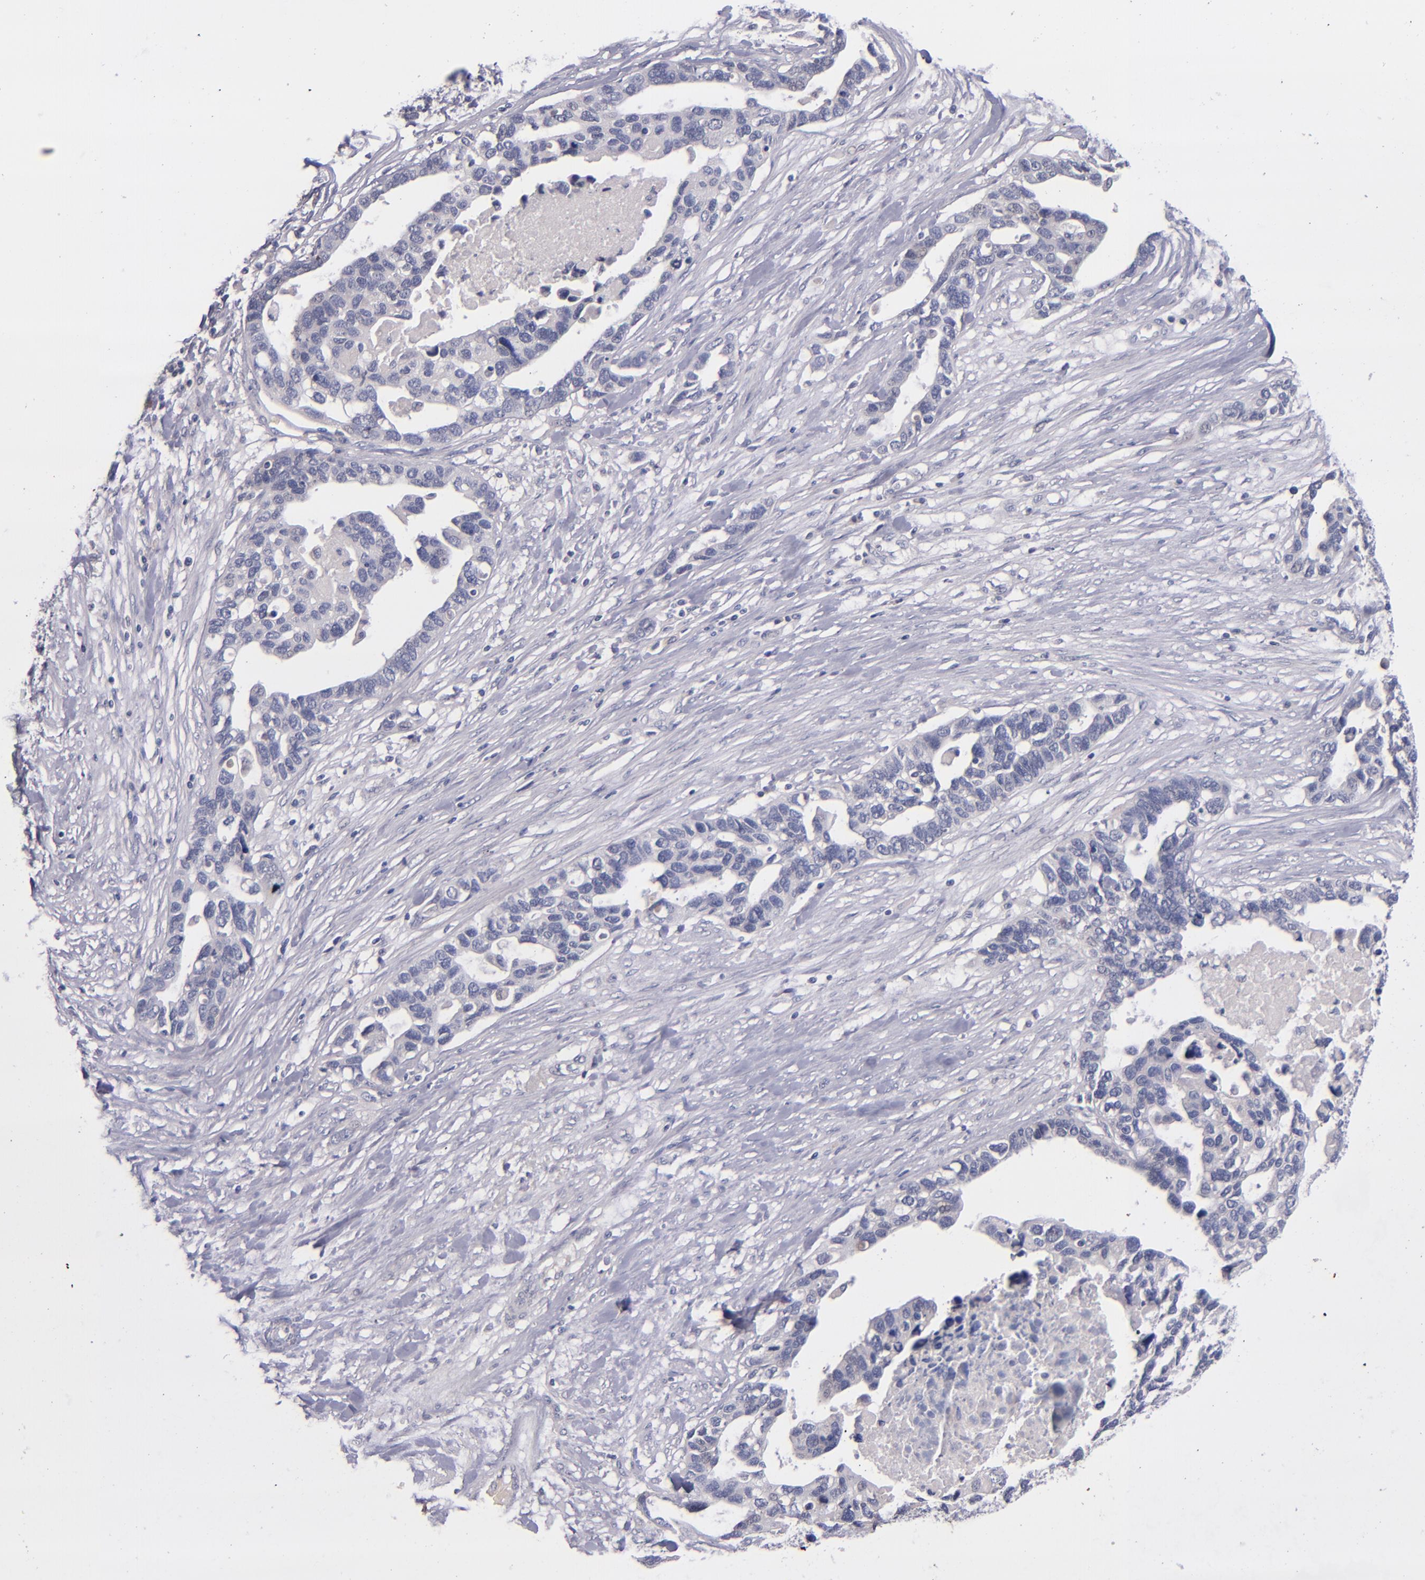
{"staining": {"intensity": "negative", "quantity": "none", "location": "none"}, "tissue": "ovarian cancer", "cell_type": "Tumor cells", "image_type": "cancer", "snomed": [{"axis": "morphology", "description": "Cystadenocarcinoma, serous, NOS"}, {"axis": "topography", "description": "Ovary"}], "caption": "The photomicrograph reveals no significant positivity in tumor cells of serous cystadenocarcinoma (ovarian).", "gene": "TSC2", "patient": {"sex": "female", "age": 54}}